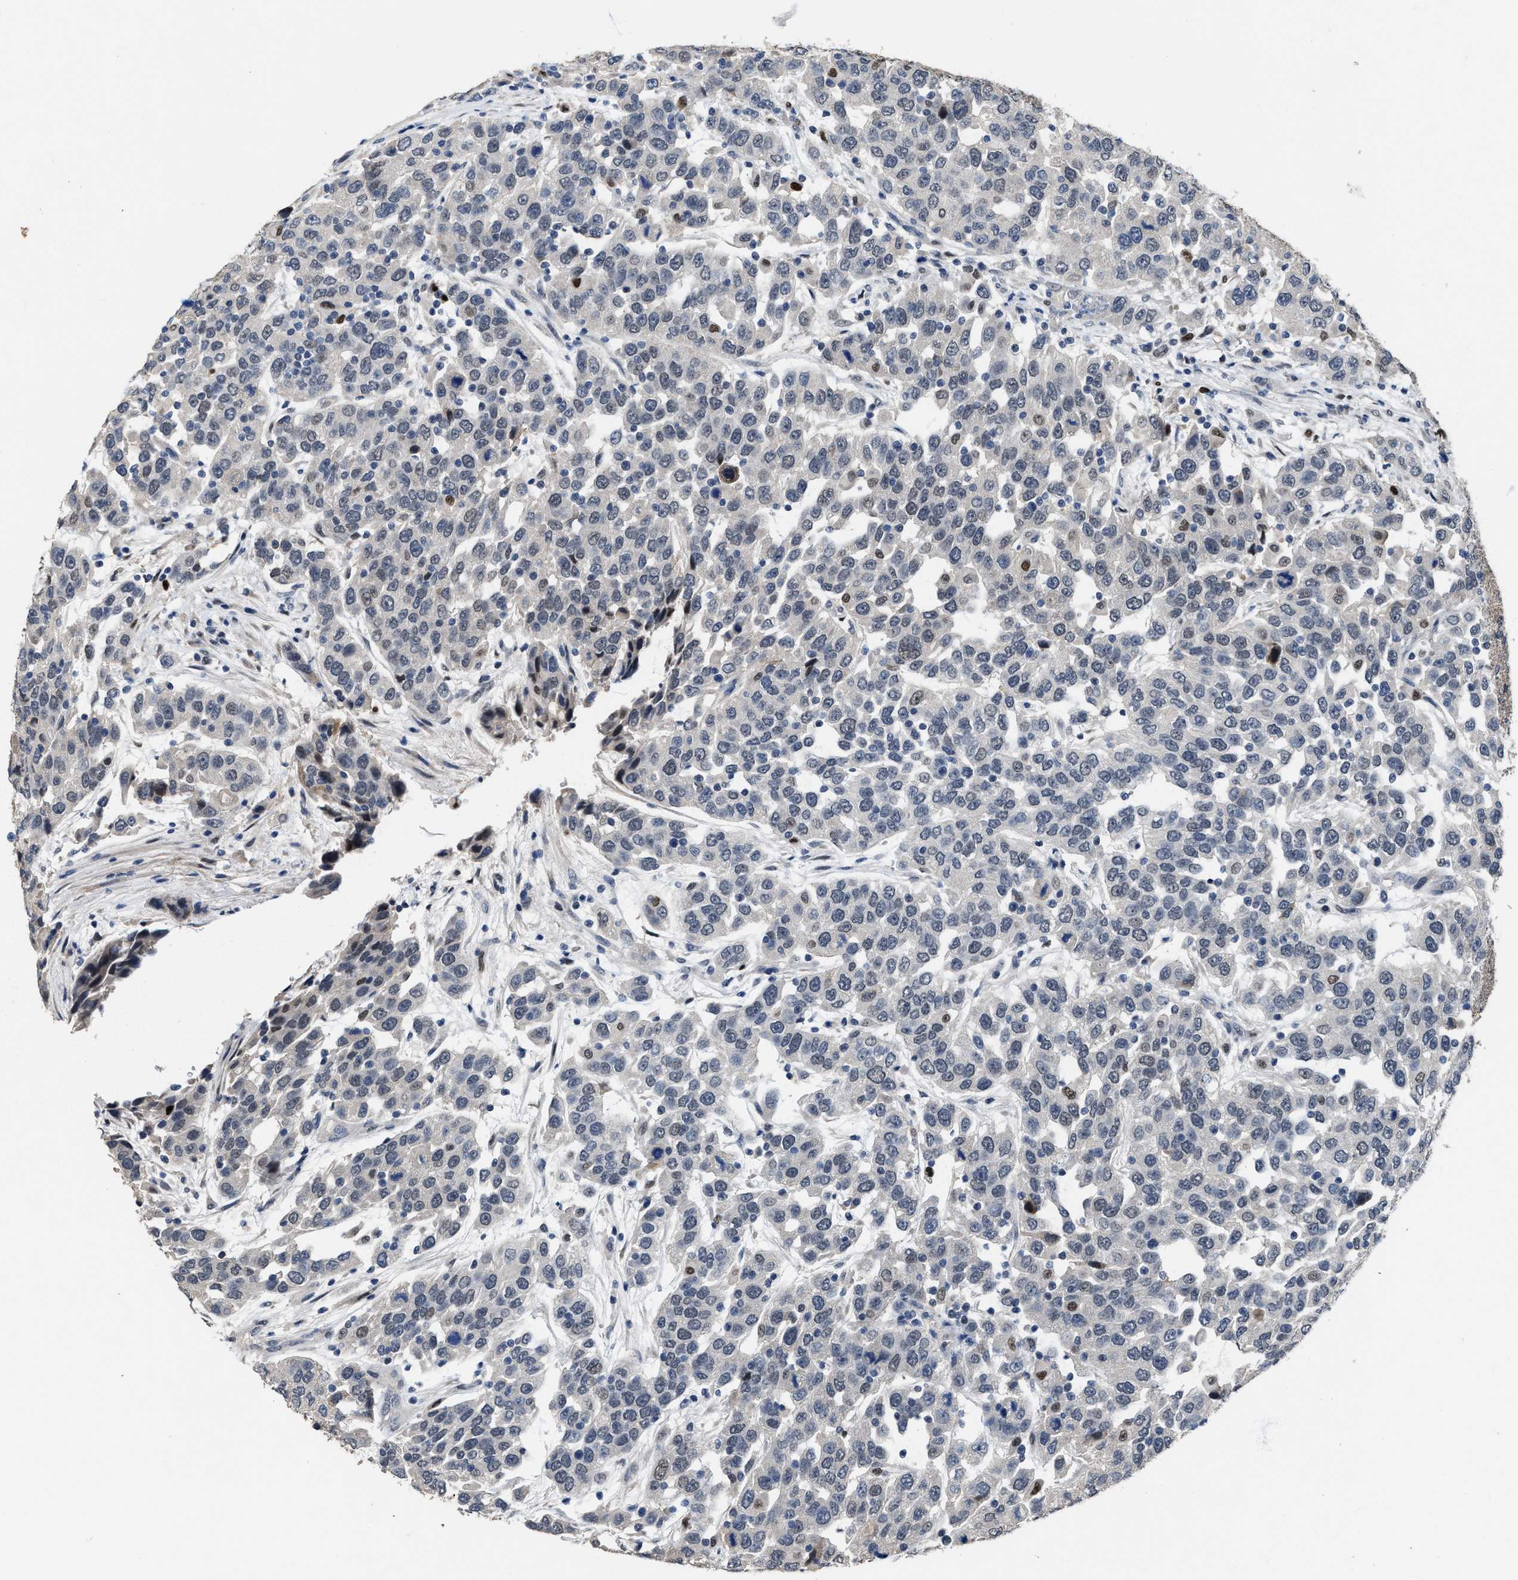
{"staining": {"intensity": "negative", "quantity": "none", "location": "none"}, "tissue": "urothelial cancer", "cell_type": "Tumor cells", "image_type": "cancer", "snomed": [{"axis": "morphology", "description": "Urothelial carcinoma, High grade"}, {"axis": "topography", "description": "Urinary bladder"}], "caption": "High power microscopy image of an immunohistochemistry (IHC) micrograph of high-grade urothelial carcinoma, revealing no significant expression in tumor cells.", "gene": "ZNF20", "patient": {"sex": "female", "age": 80}}